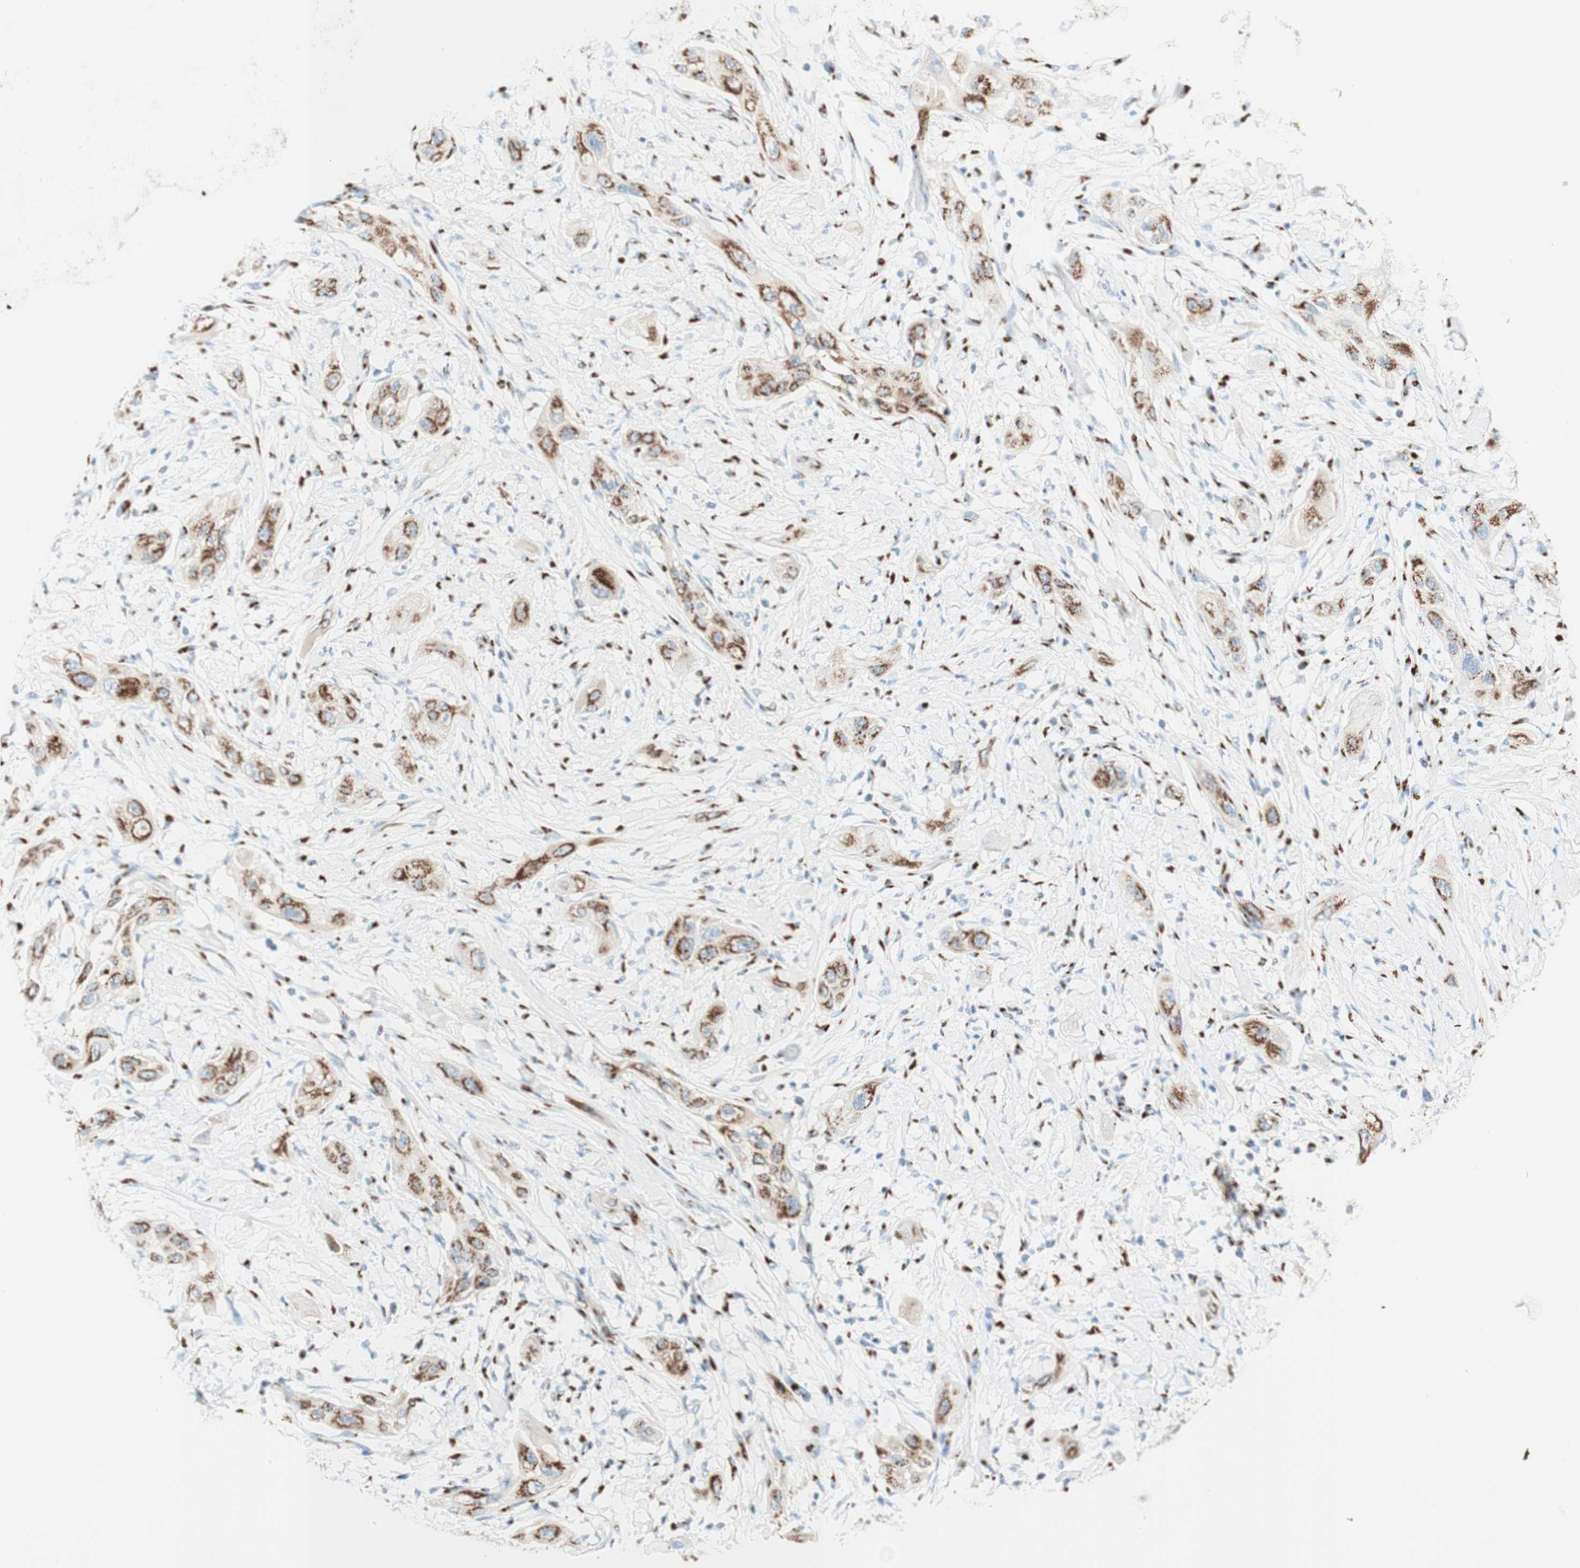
{"staining": {"intensity": "moderate", "quantity": ">75%", "location": "cytoplasmic/membranous"}, "tissue": "lung cancer", "cell_type": "Tumor cells", "image_type": "cancer", "snomed": [{"axis": "morphology", "description": "Squamous cell carcinoma, NOS"}, {"axis": "topography", "description": "Lung"}], "caption": "An IHC micrograph of tumor tissue is shown. Protein staining in brown shows moderate cytoplasmic/membranous positivity in lung cancer (squamous cell carcinoma) within tumor cells.", "gene": "GOLGB1", "patient": {"sex": "female", "age": 47}}